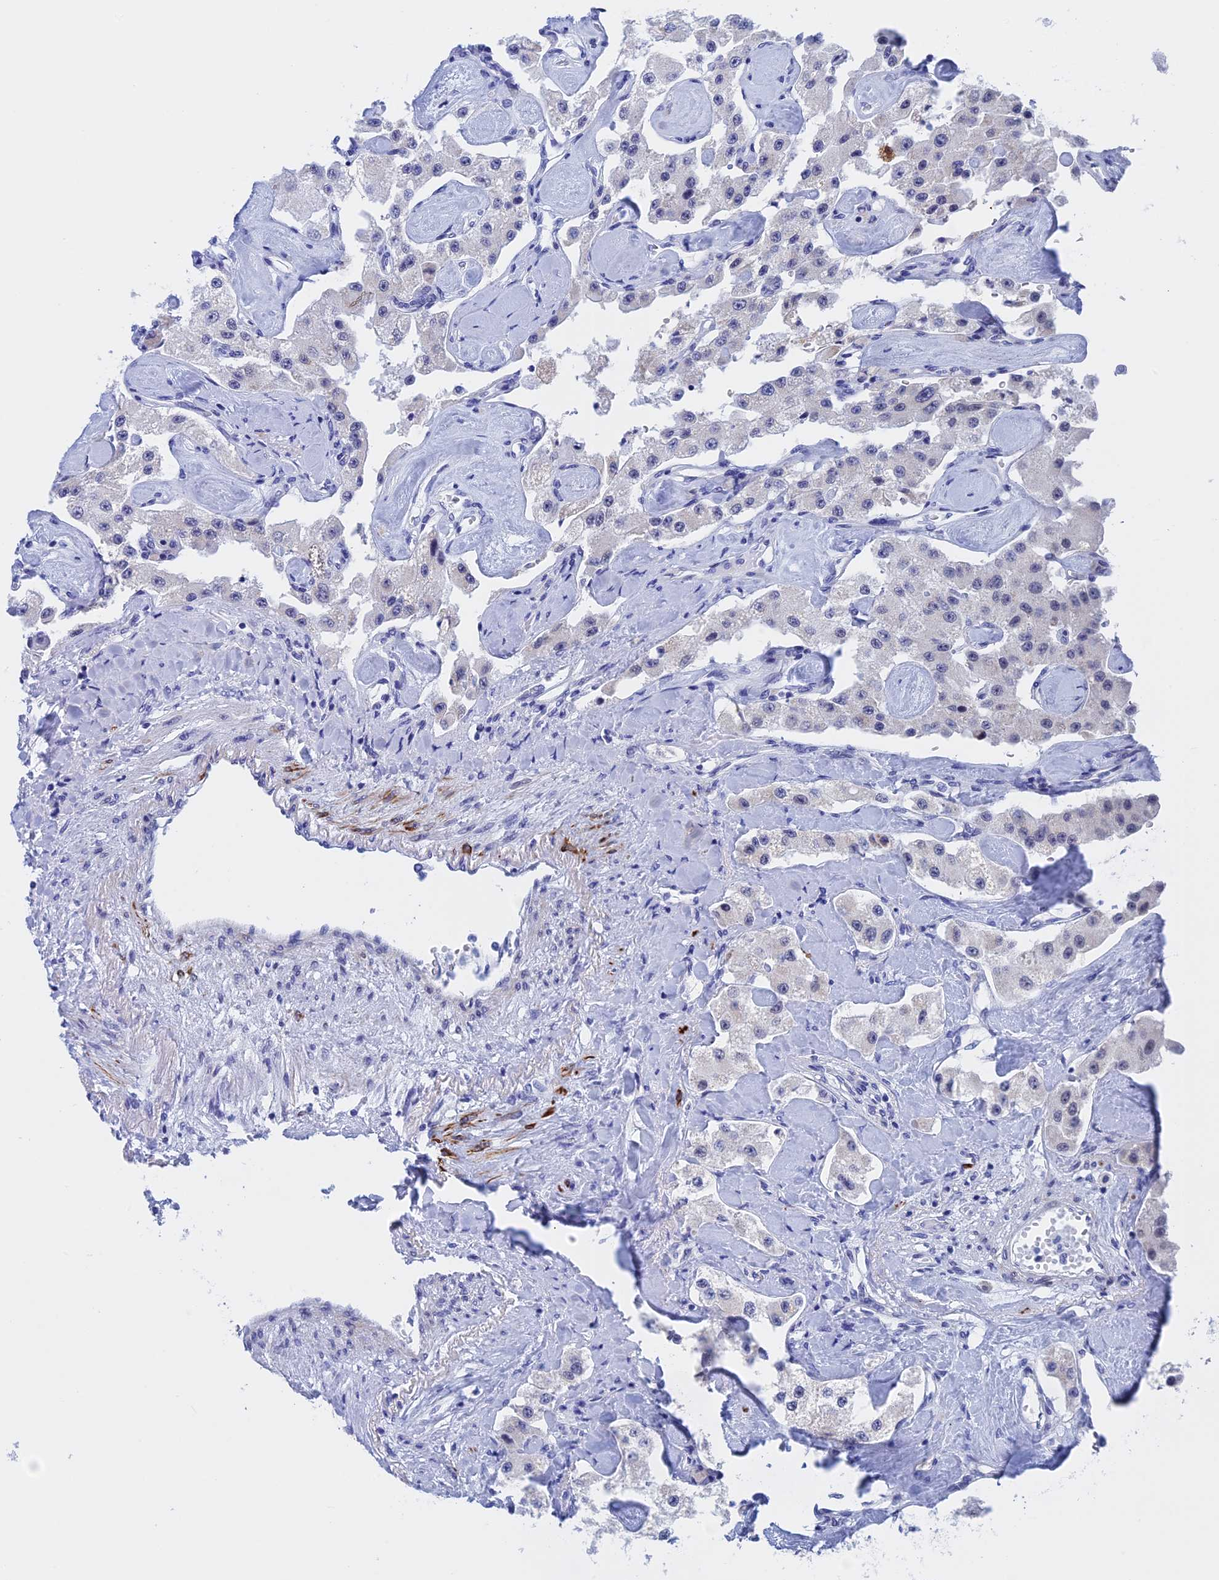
{"staining": {"intensity": "negative", "quantity": "none", "location": "none"}, "tissue": "carcinoid", "cell_type": "Tumor cells", "image_type": "cancer", "snomed": [{"axis": "morphology", "description": "Carcinoid, malignant, NOS"}, {"axis": "topography", "description": "Pancreas"}], "caption": "This is an immunohistochemistry (IHC) photomicrograph of human carcinoid (malignant). There is no staining in tumor cells.", "gene": "WDR83", "patient": {"sex": "male", "age": 41}}